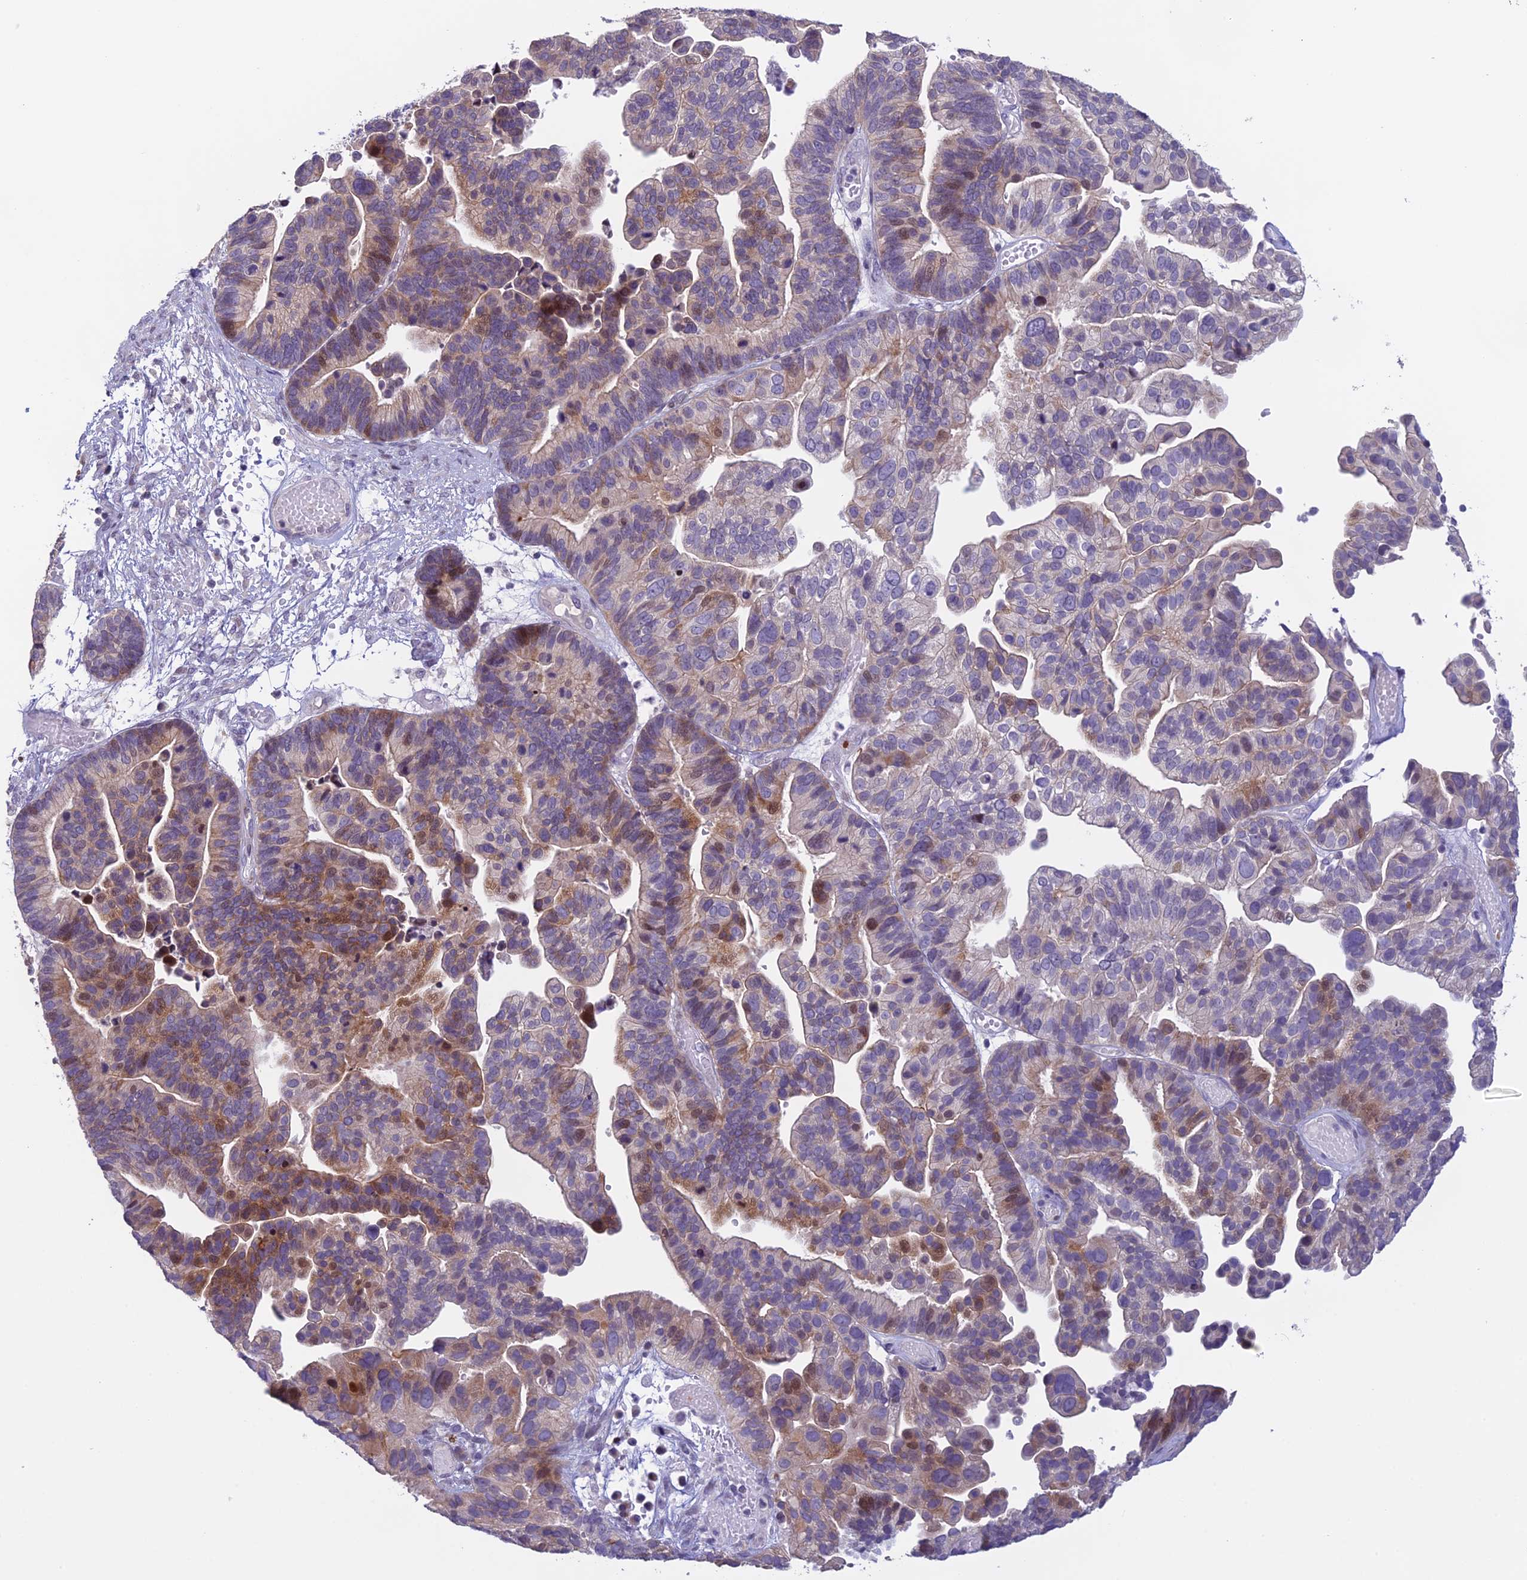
{"staining": {"intensity": "moderate", "quantity": "25%-75%", "location": "cytoplasmic/membranous"}, "tissue": "ovarian cancer", "cell_type": "Tumor cells", "image_type": "cancer", "snomed": [{"axis": "morphology", "description": "Cystadenocarcinoma, serous, NOS"}, {"axis": "topography", "description": "Ovary"}], "caption": "A micrograph of human ovarian cancer (serous cystadenocarcinoma) stained for a protein shows moderate cytoplasmic/membranous brown staining in tumor cells. (DAB (3,3'-diaminobenzidine) IHC, brown staining for protein, blue staining for nuclei).", "gene": "TMEM134", "patient": {"sex": "female", "age": 56}}